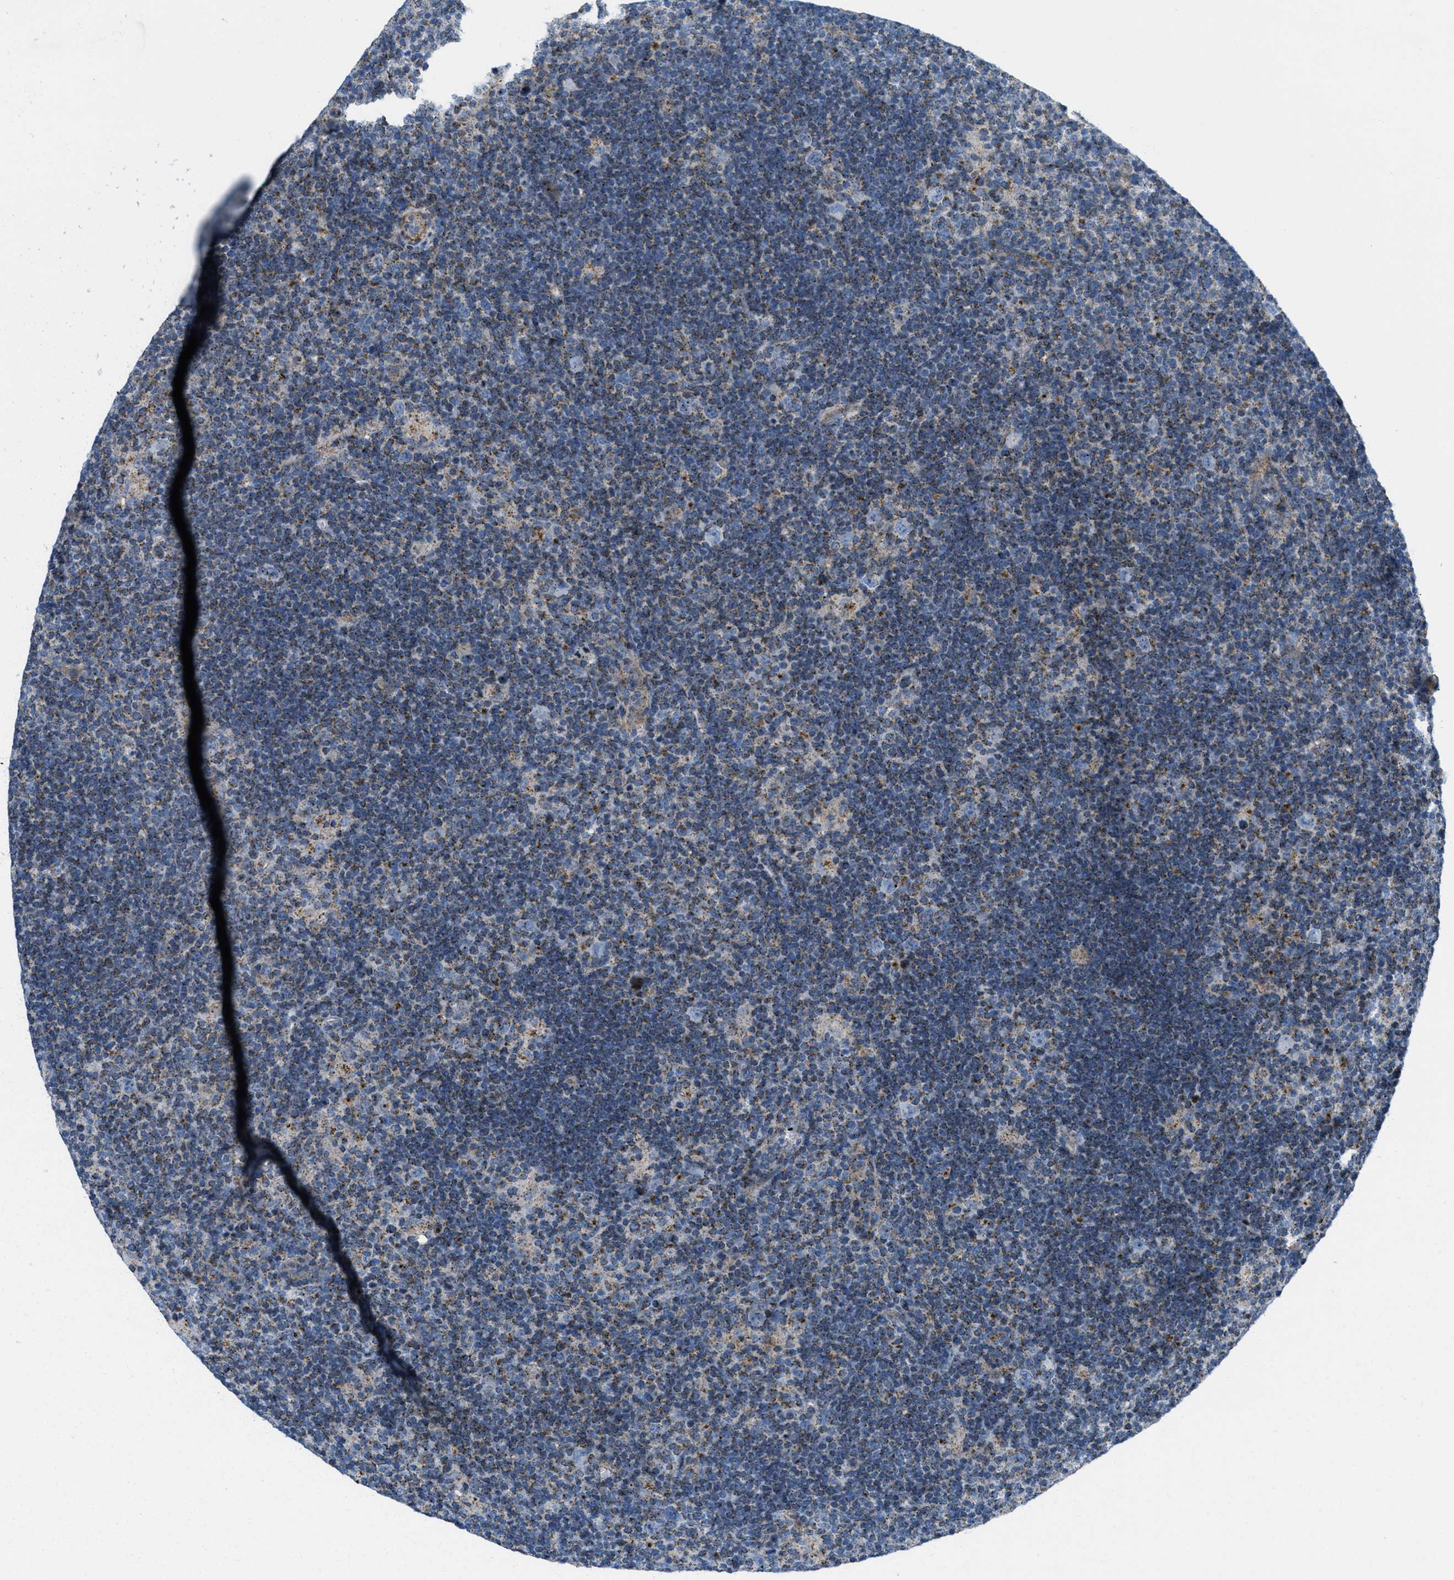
{"staining": {"intensity": "weak", "quantity": "<25%", "location": "cytoplasmic/membranous"}, "tissue": "lymphoma", "cell_type": "Tumor cells", "image_type": "cancer", "snomed": [{"axis": "morphology", "description": "Hodgkin's disease, NOS"}, {"axis": "topography", "description": "Lymph node"}], "caption": "An IHC photomicrograph of lymphoma is shown. There is no staining in tumor cells of lymphoma.", "gene": "MFSD13A", "patient": {"sex": "female", "age": 57}}